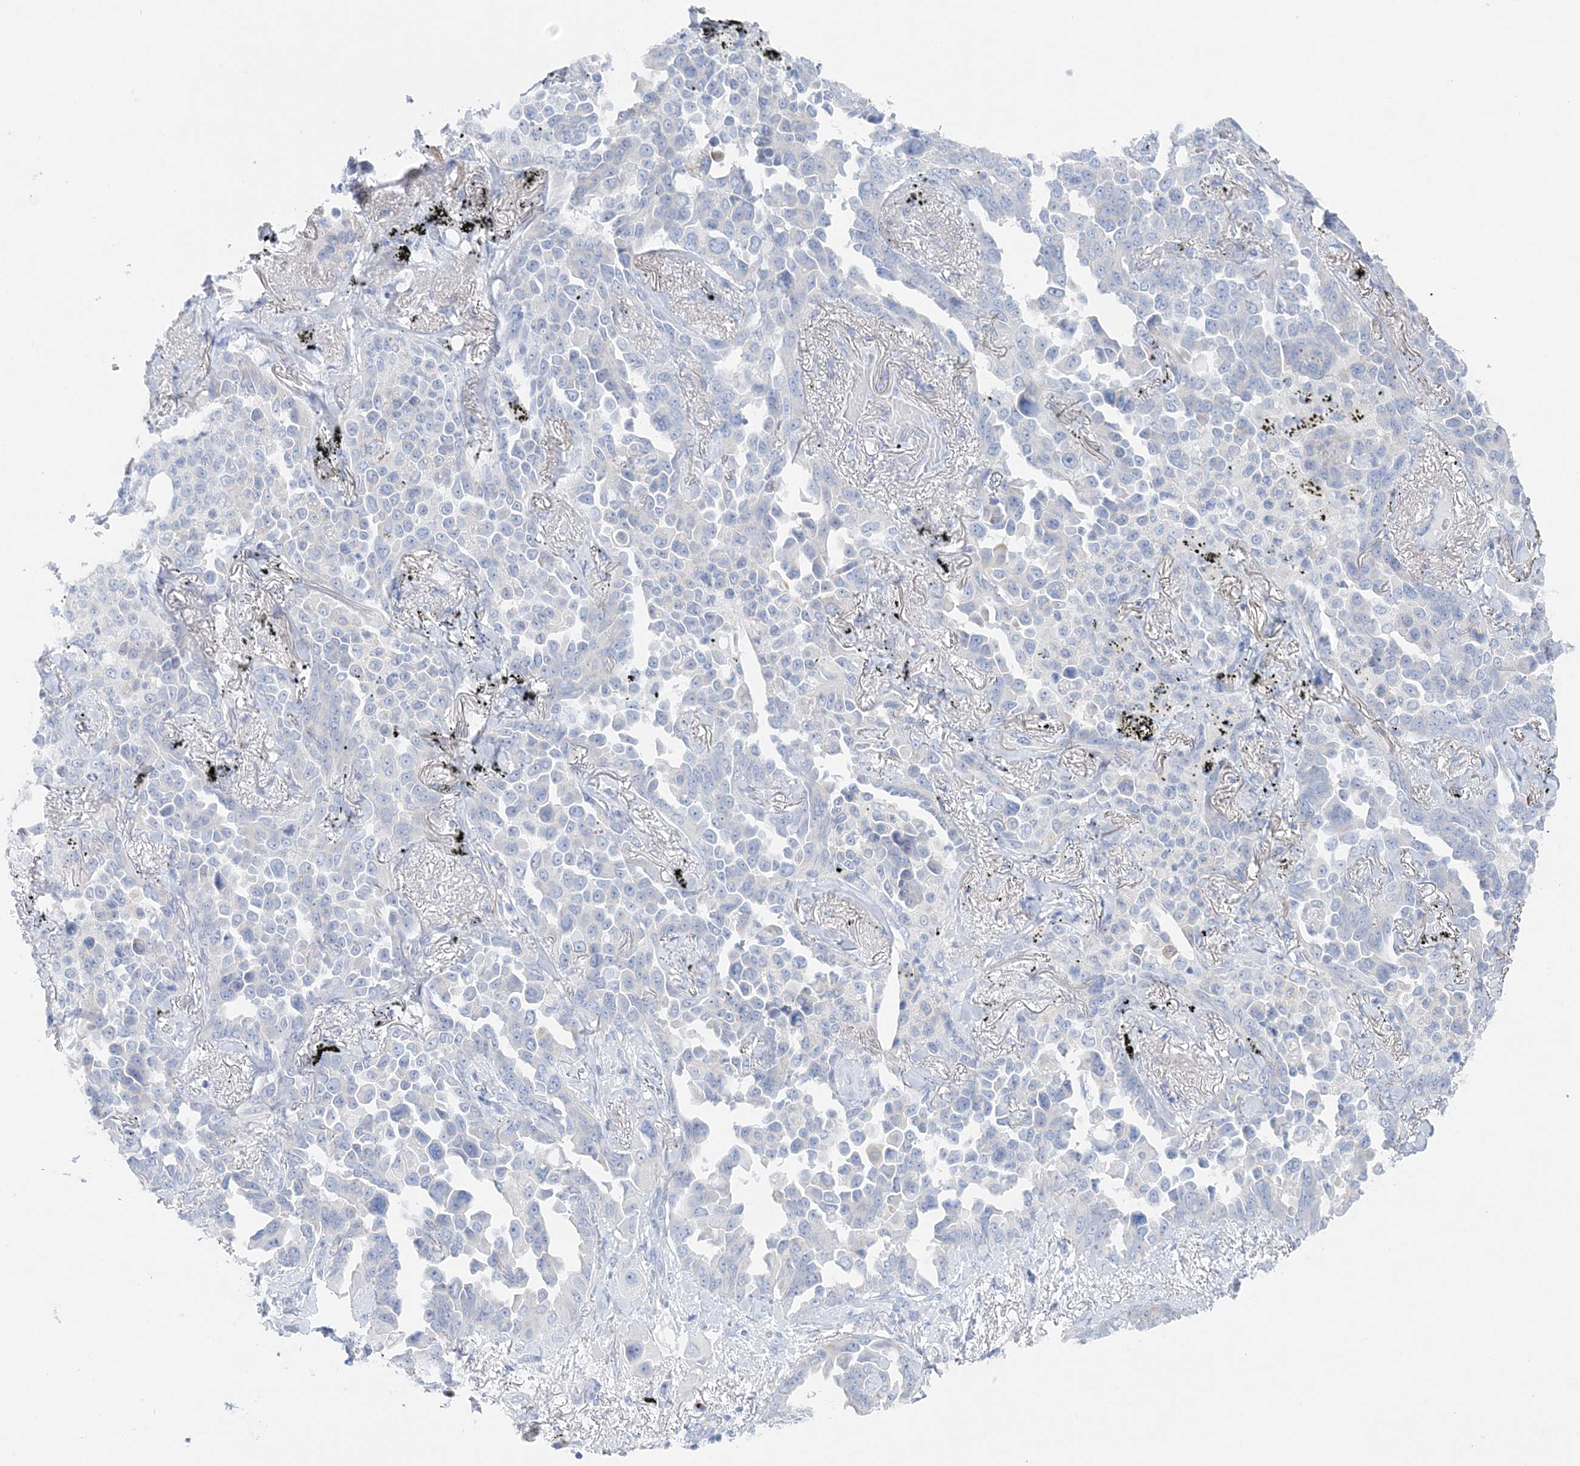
{"staining": {"intensity": "negative", "quantity": "none", "location": "none"}, "tissue": "lung cancer", "cell_type": "Tumor cells", "image_type": "cancer", "snomed": [{"axis": "morphology", "description": "Adenocarcinoma, NOS"}, {"axis": "topography", "description": "Lung"}], "caption": "Tumor cells show no significant staining in lung cancer.", "gene": "SLC5A6", "patient": {"sex": "female", "age": 67}}